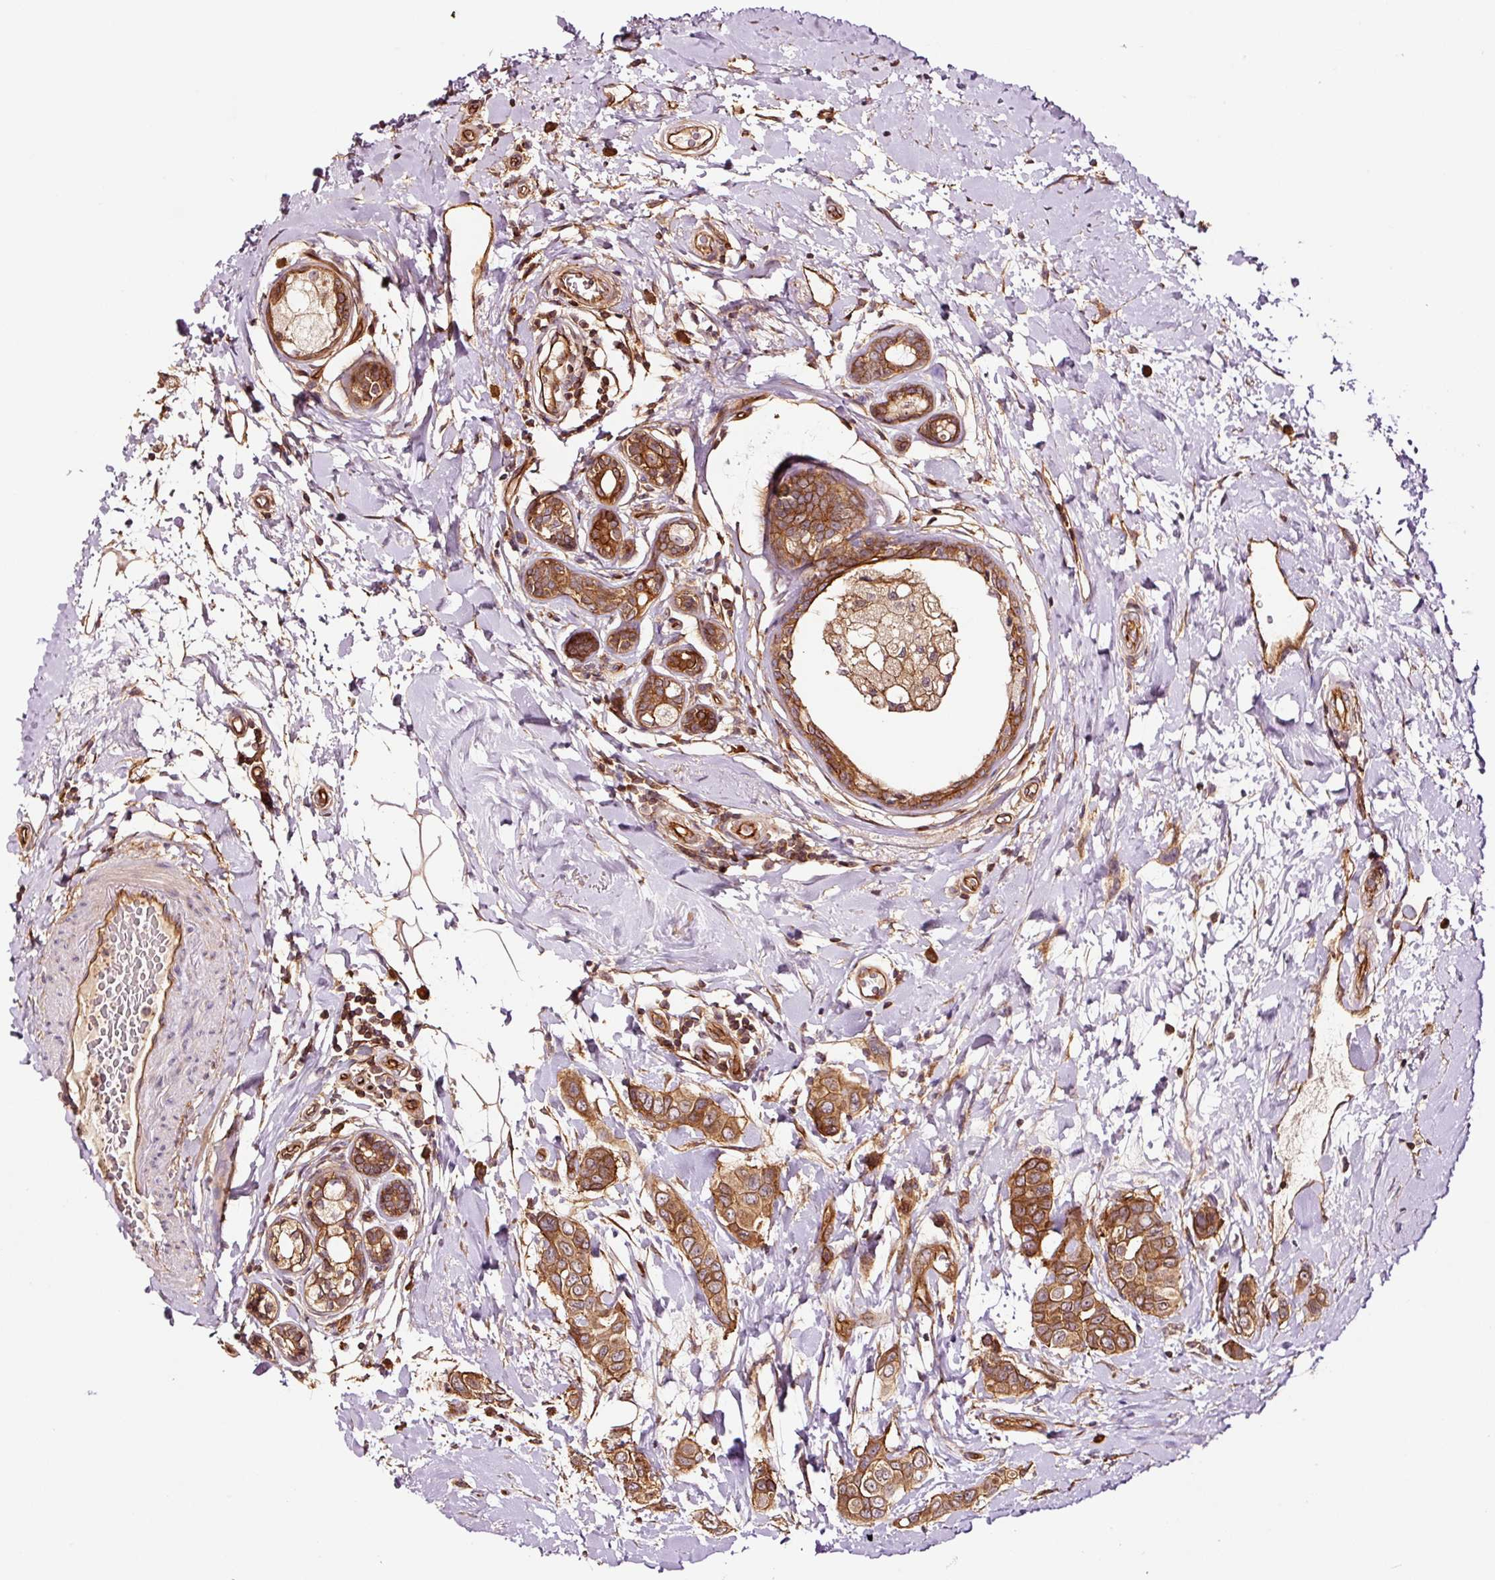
{"staining": {"intensity": "strong", "quantity": ">75%", "location": "cytoplasmic/membranous"}, "tissue": "breast cancer", "cell_type": "Tumor cells", "image_type": "cancer", "snomed": [{"axis": "morphology", "description": "Lobular carcinoma"}, {"axis": "topography", "description": "Breast"}], "caption": "This is an image of immunohistochemistry (IHC) staining of breast cancer, which shows strong expression in the cytoplasmic/membranous of tumor cells.", "gene": "METAP1", "patient": {"sex": "female", "age": 51}}